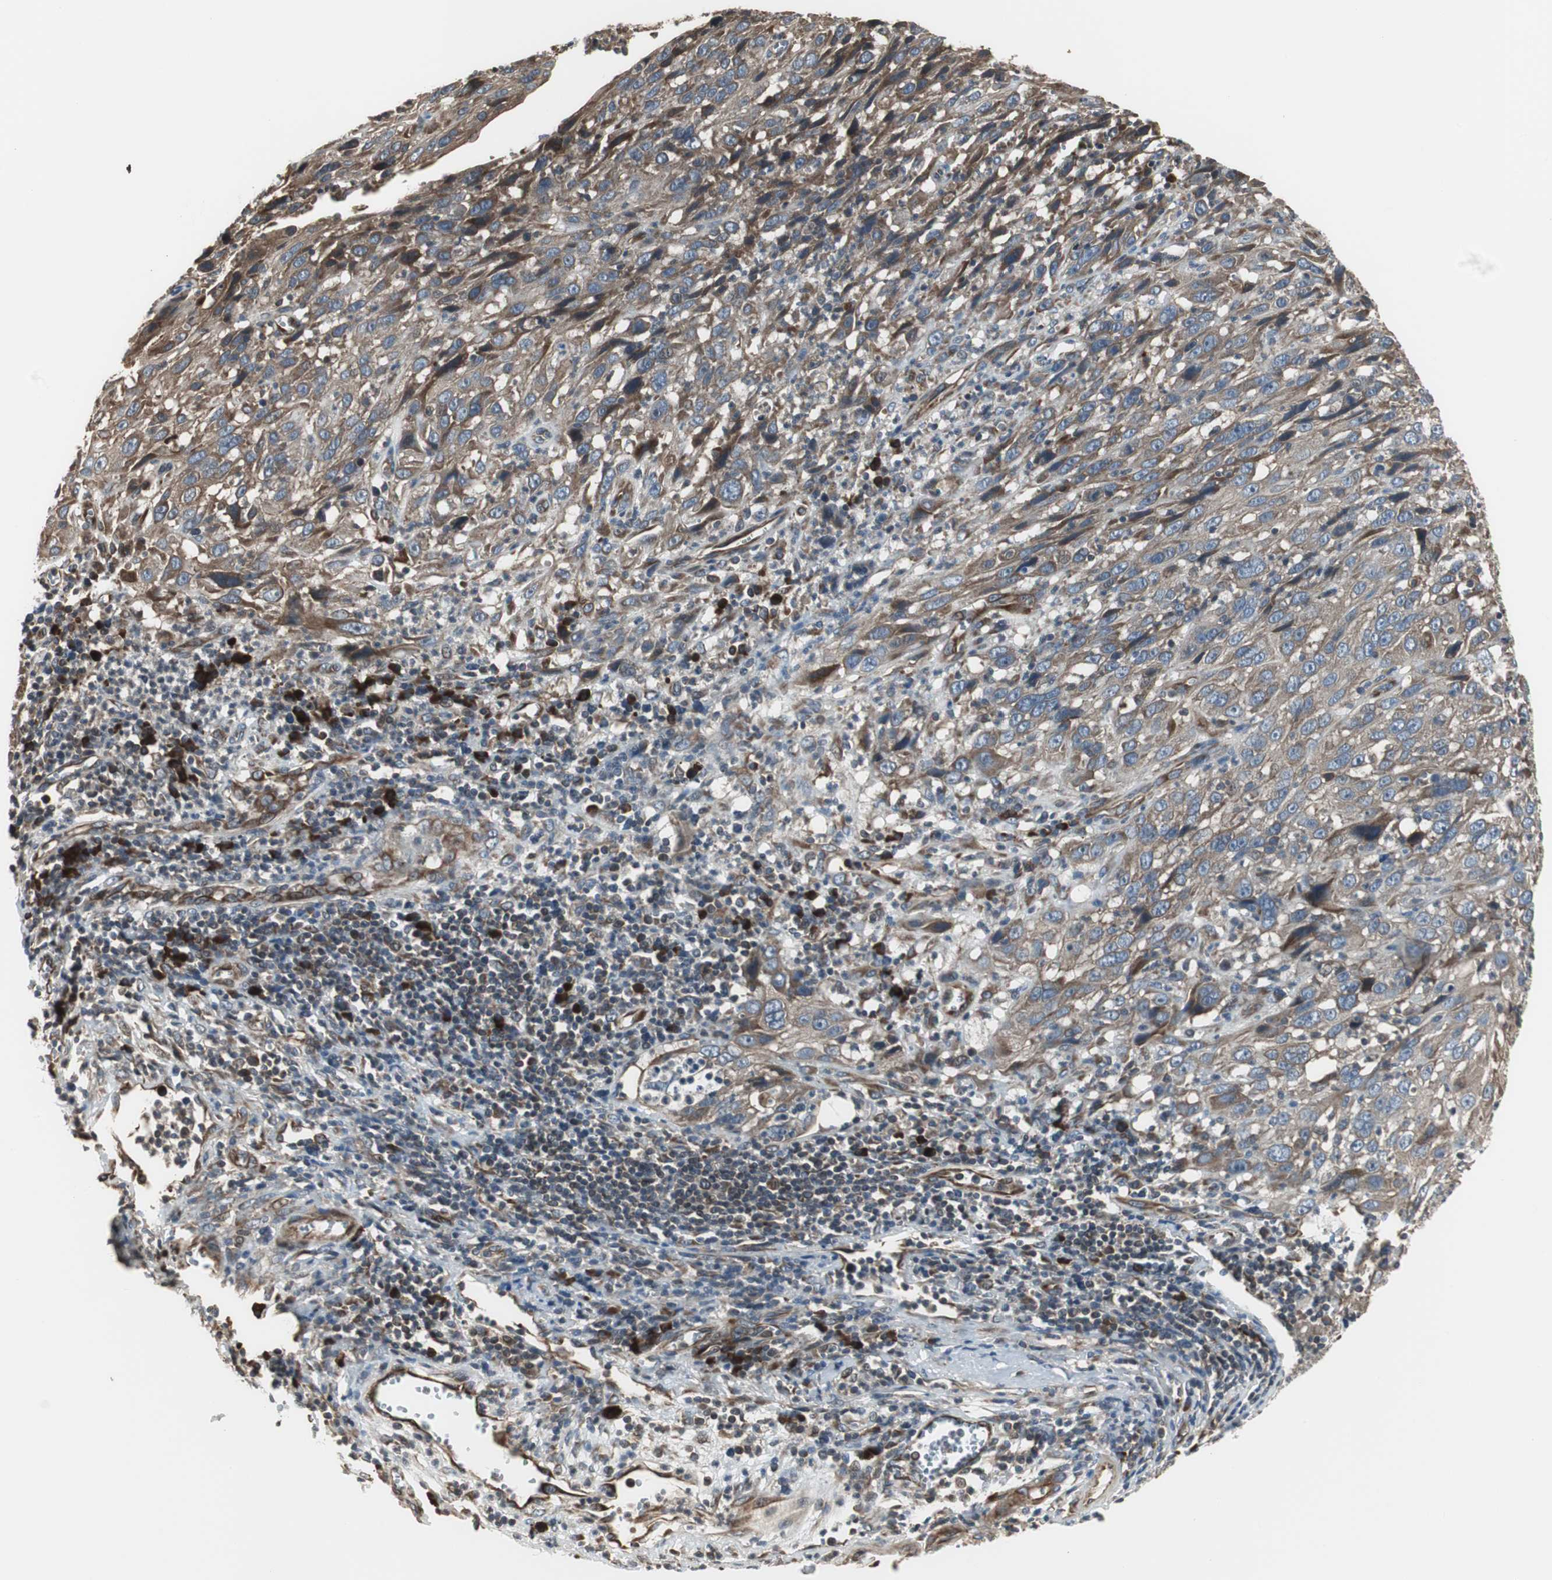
{"staining": {"intensity": "moderate", "quantity": ">75%", "location": "cytoplasmic/membranous"}, "tissue": "cervical cancer", "cell_type": "Tumor cells", "image_type": "cancer", "snomed": [{"axis": "morphology", "description": "Squamous cell carcinoma, NOS"}, {"axis": "topography", "description": "Cervix"}], "caption": "About >75% of tumor cells in cervical cancer reveal moderate cytoplasmic/membranous protein positivity as visualized by brown immunohistochemical staining.", "gene": "CHP1", "patient": {"sex": "female", "age": 32}}